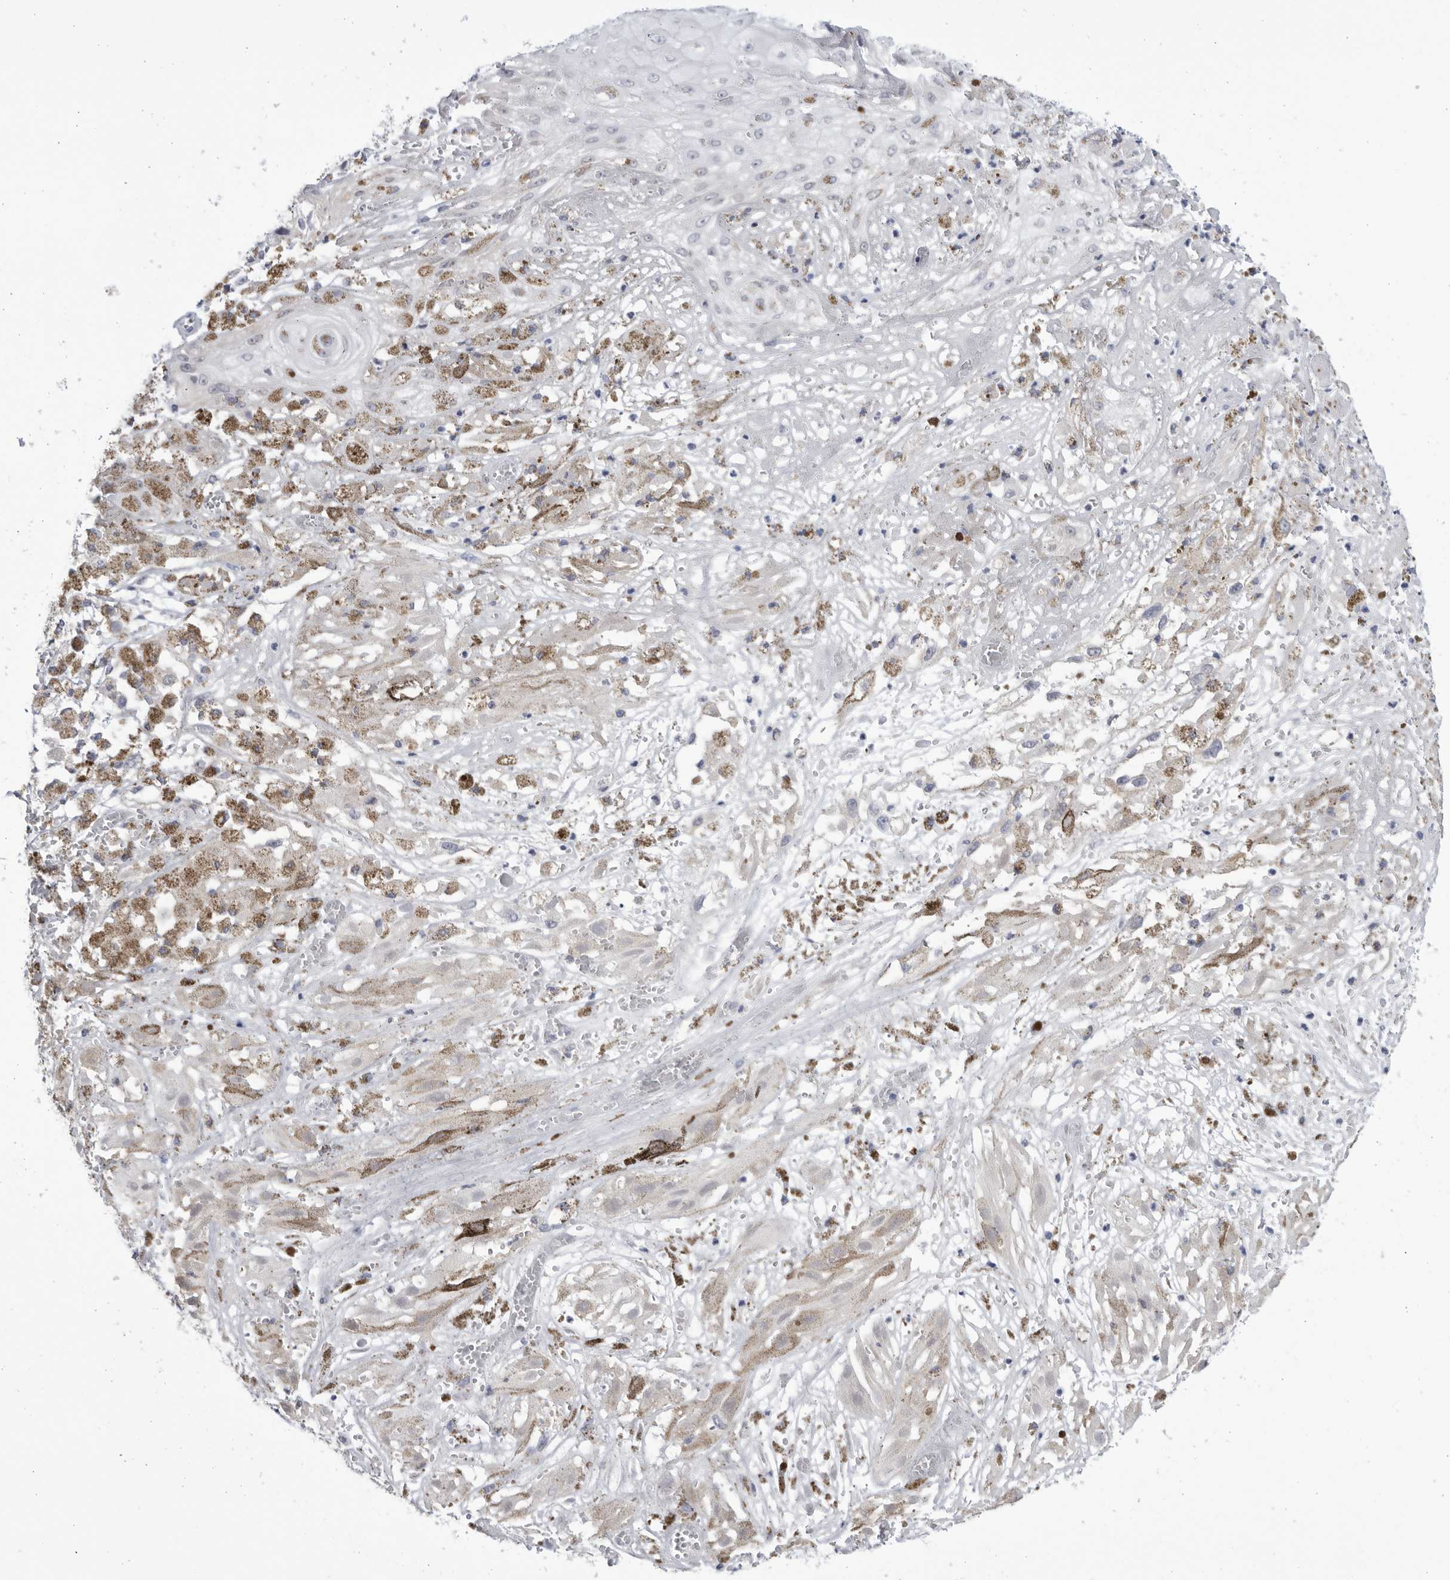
{"staining": {"intensity": "negative", "quantity": "none", "location": "none"}, "tissue": "melanoma", "cell_type": "Tumor cells", "image_type": "cancer", "snomed": [{"axis": "morphology", "description": "Malignant melanoma, NOS"}, {"axis": "topography", "description": "Skin"}], "caption": "Malignant melanoma was stained to show a protein in brown. There is no significant expression in tumor cells. The staining is performed using DAB brown chromogen with nuclei counter-stained in using hematoxylin.", "gene": "CCDC181", "patient": {"sex": "male", "age": 88}}